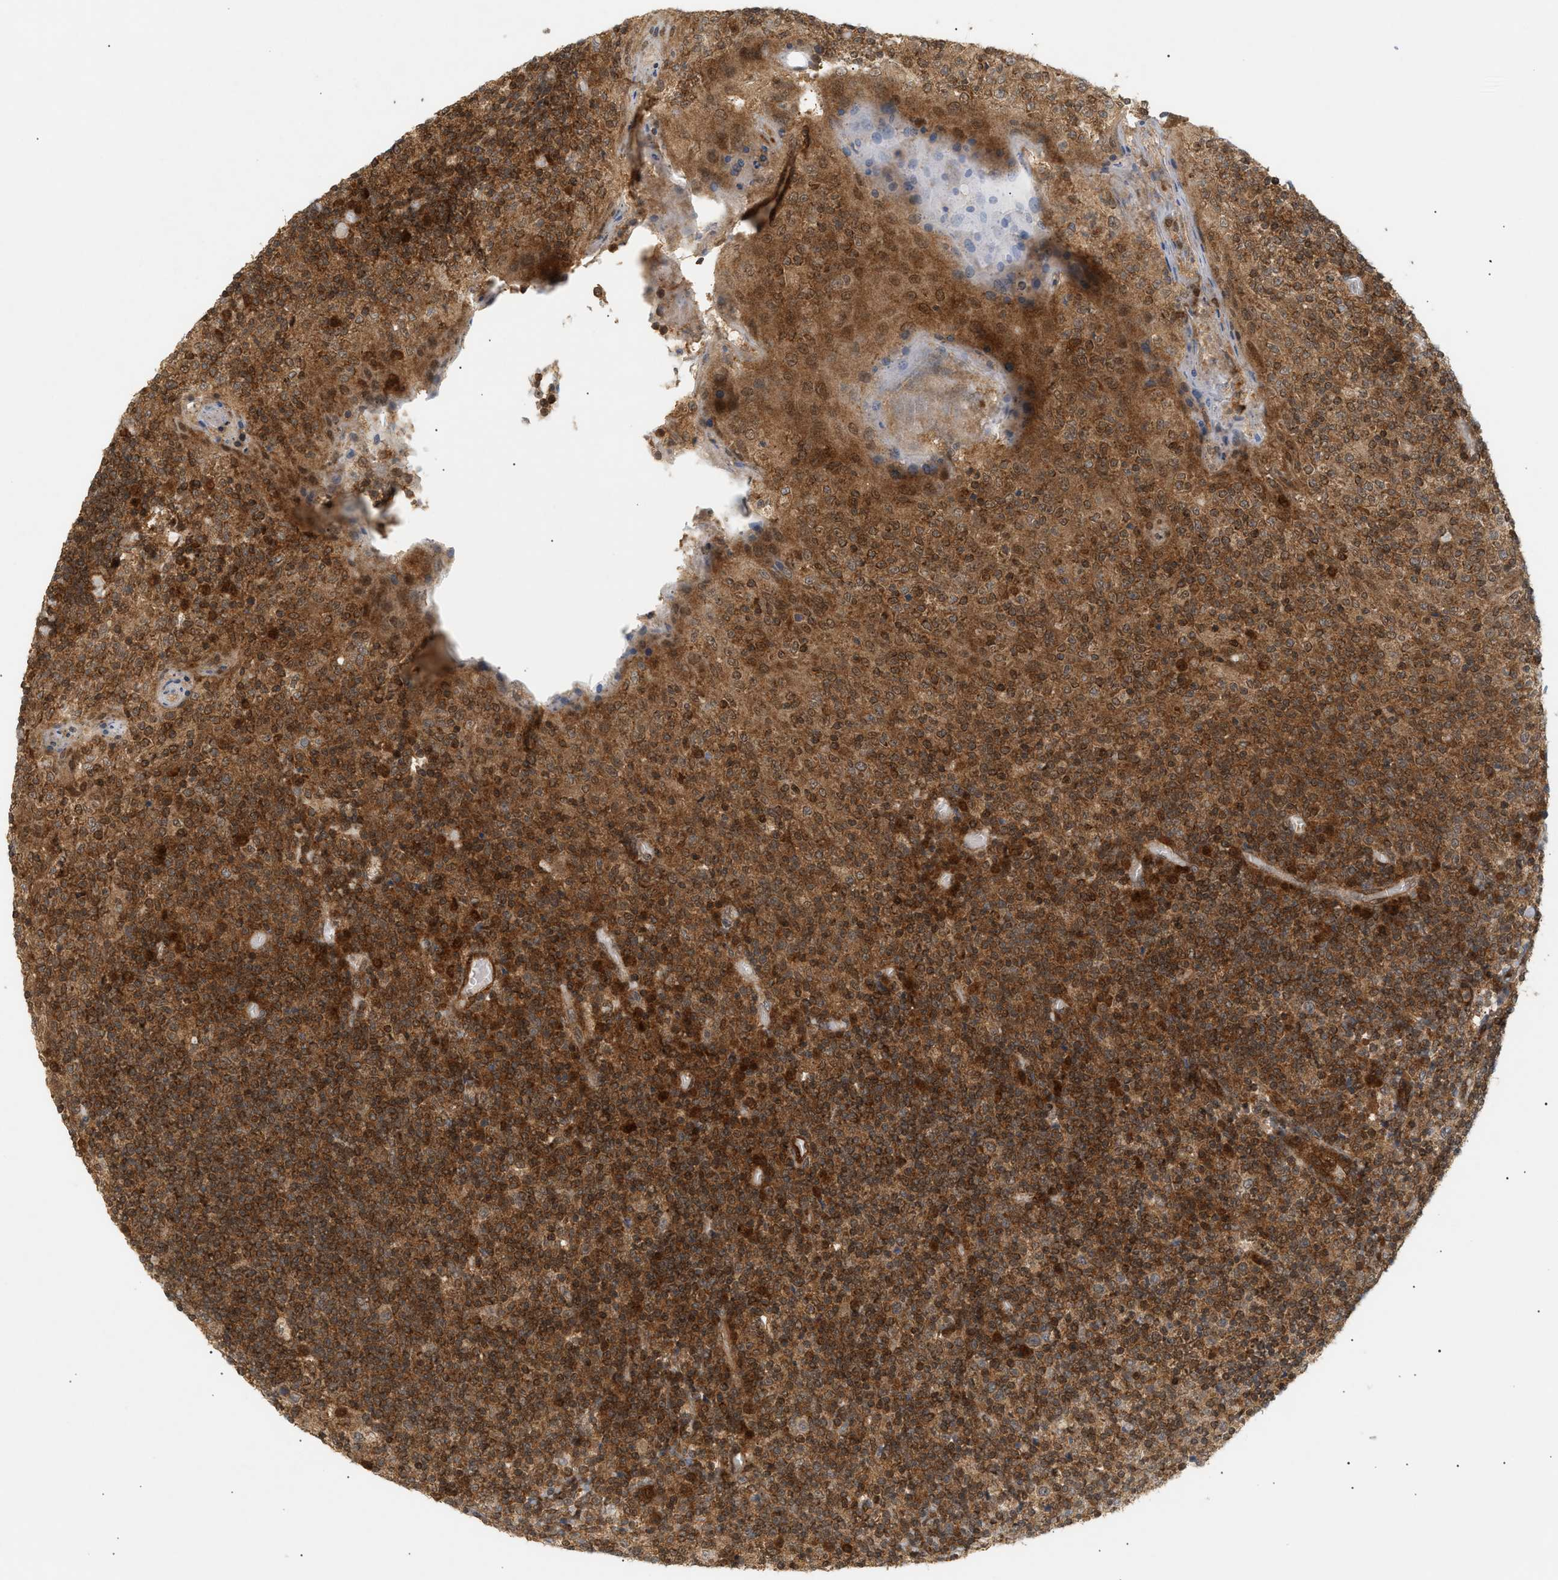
{"staining": {"intensity": "strong", "quantity": ">75%", "location": "cytoplasmic/membranous"}, "tissue": "tonsil", "cell_type": "Germinal center cells", "image_type": "normal", "snomed": [{"axis": "morphology", "description": "Normal tissue, NOS"}, {"axis": "topography", "description": "Tonsil"}], "caption": "Brown immunohistochemical staining in benign human tonsil displays strong cytoplasmic/membranous expression in about >75% of germinal center cells.", "gene": "SHC1", "patient": {"sex": "female", "age": 19}}